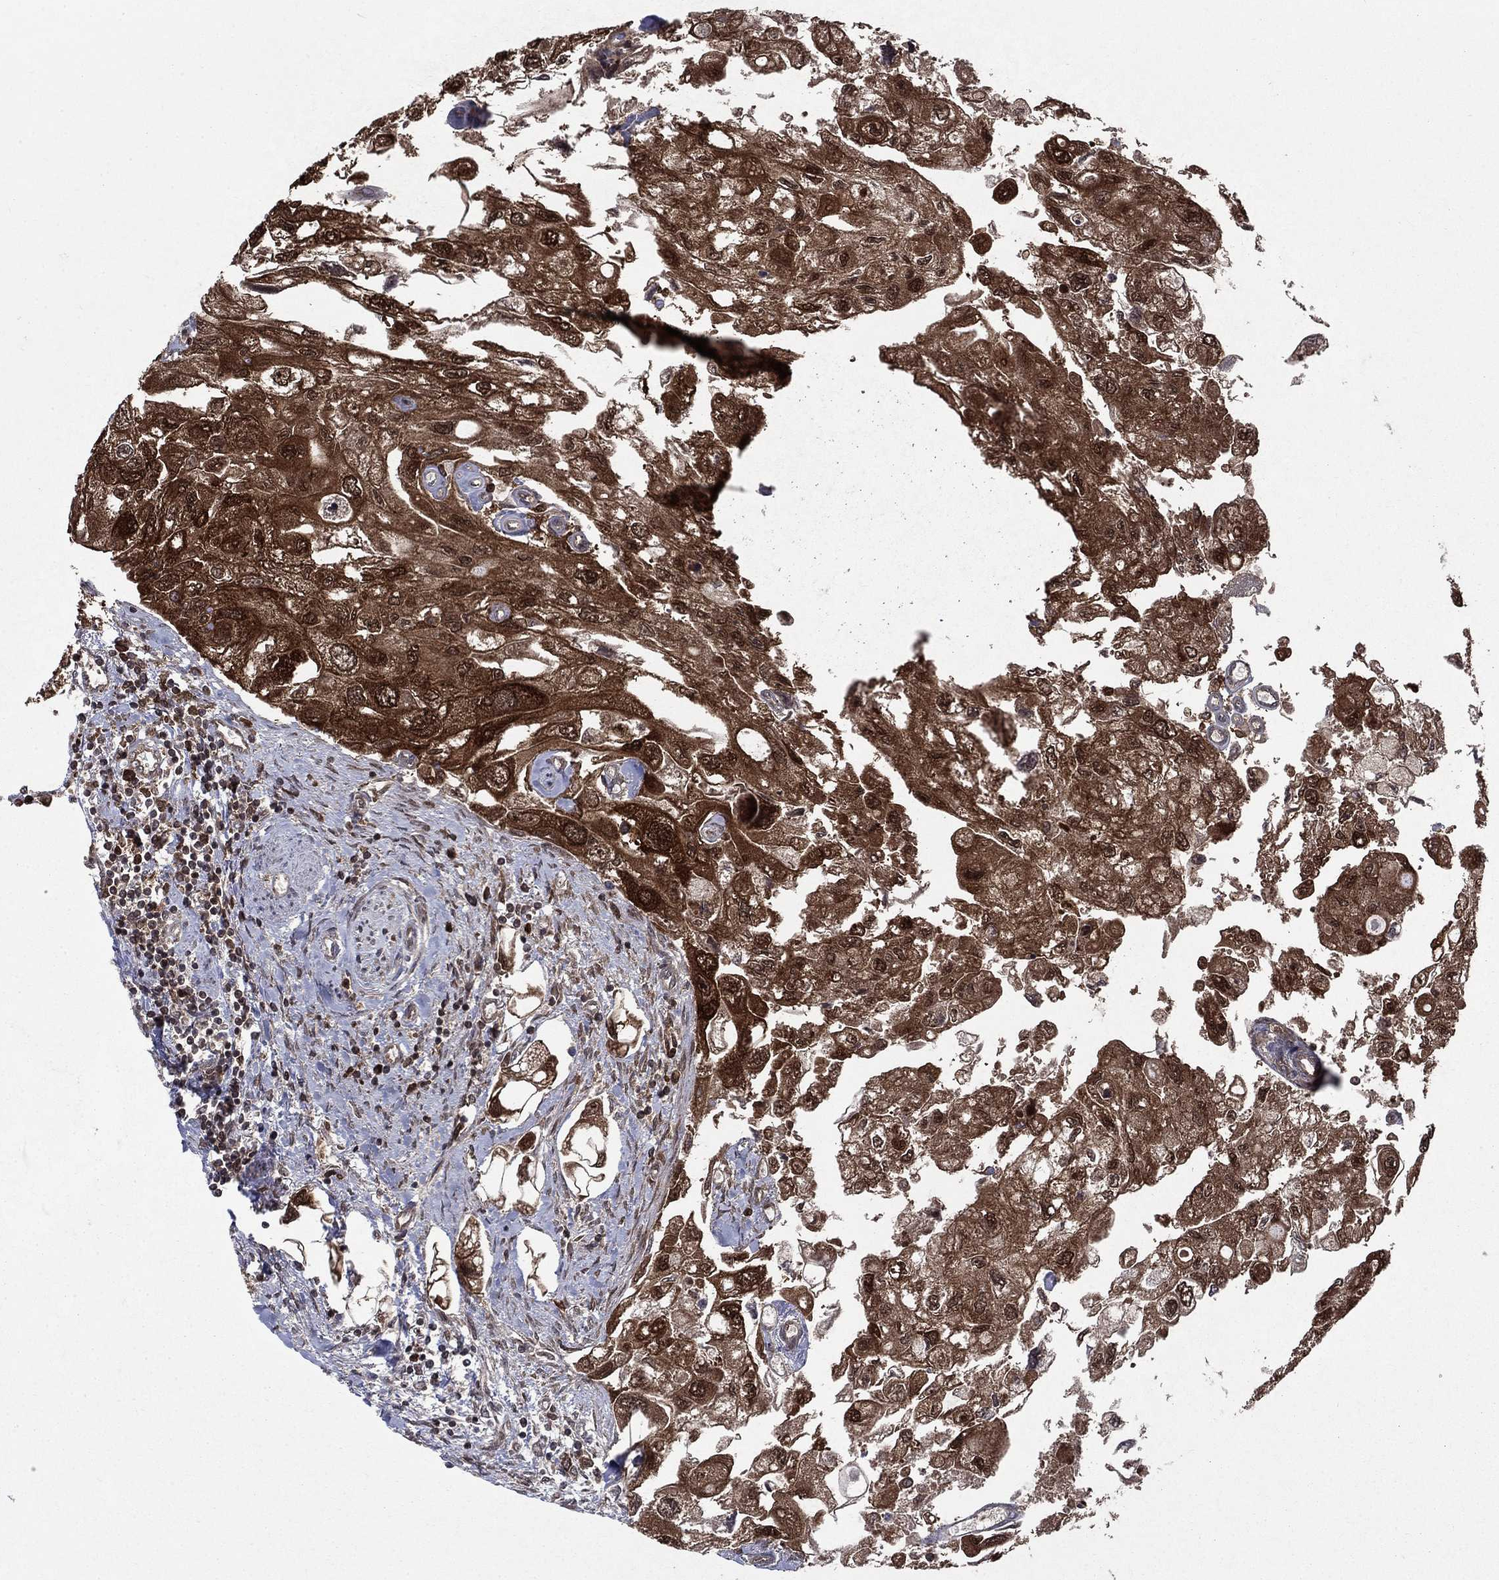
{"staining": {"intensity": "strong", "quantity": ">75%", "location": "cytoplasmic/membranous"}, "tissue": "urothelial cancer", "cell_type": "Tumor cells", "image_type": "cancer", "snomed": [{"axis": "morphology", "description": "Urothelial carcinoma, High grade"}, {"axis": "topography", "description": "Urinary bladder"}], "caption": "About >75% of tumor cells in human urothelial cancer display strong cytoplasmic/membranous protein expression as visualized by brown immunohistochemical staining.", "gene": "CACYBP", "patient": {"sex": "male", "age": 59}}